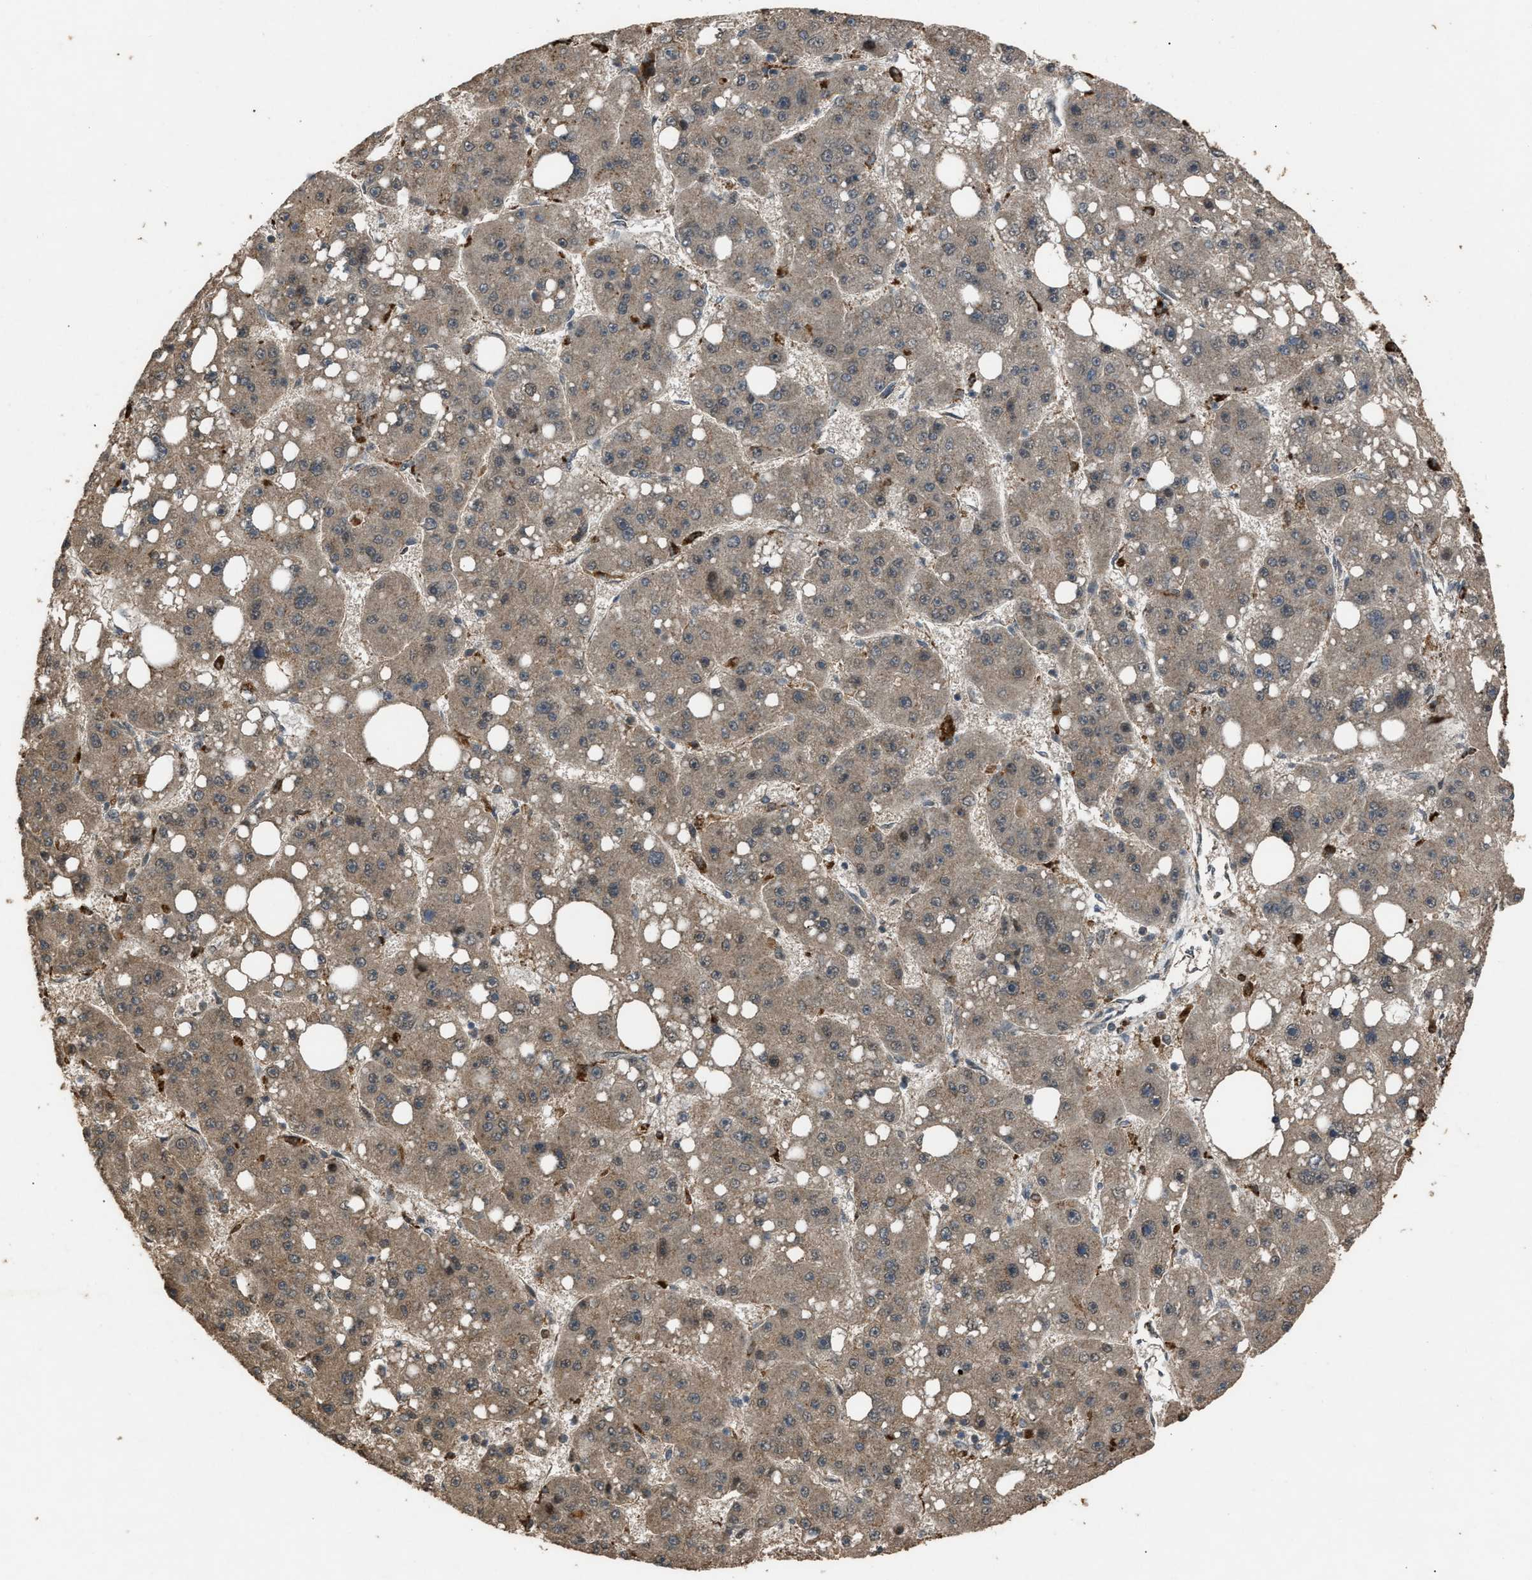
{"staining": {"intensity": "moderate", "quantity": ">75%", "location": "cytoplasmic/membranous"}, "tissue": "liver cancer", "cell_type": "Tumor cells", "image_type": "cancer", "snomed": [{"axis": "morphology", "description": "Carcinoma, Hepatocellular, NOS"}, {"axis": "topography", "description": "Liver"}], "caption": "DAB immunohistochemical staining of human liver cancer reveals moderate cytoplasmic/membranous protein staining in approximately >75% of tumor cells.", "gene": "PSMD1", "patient": {"sex": "female", "age": 61}}